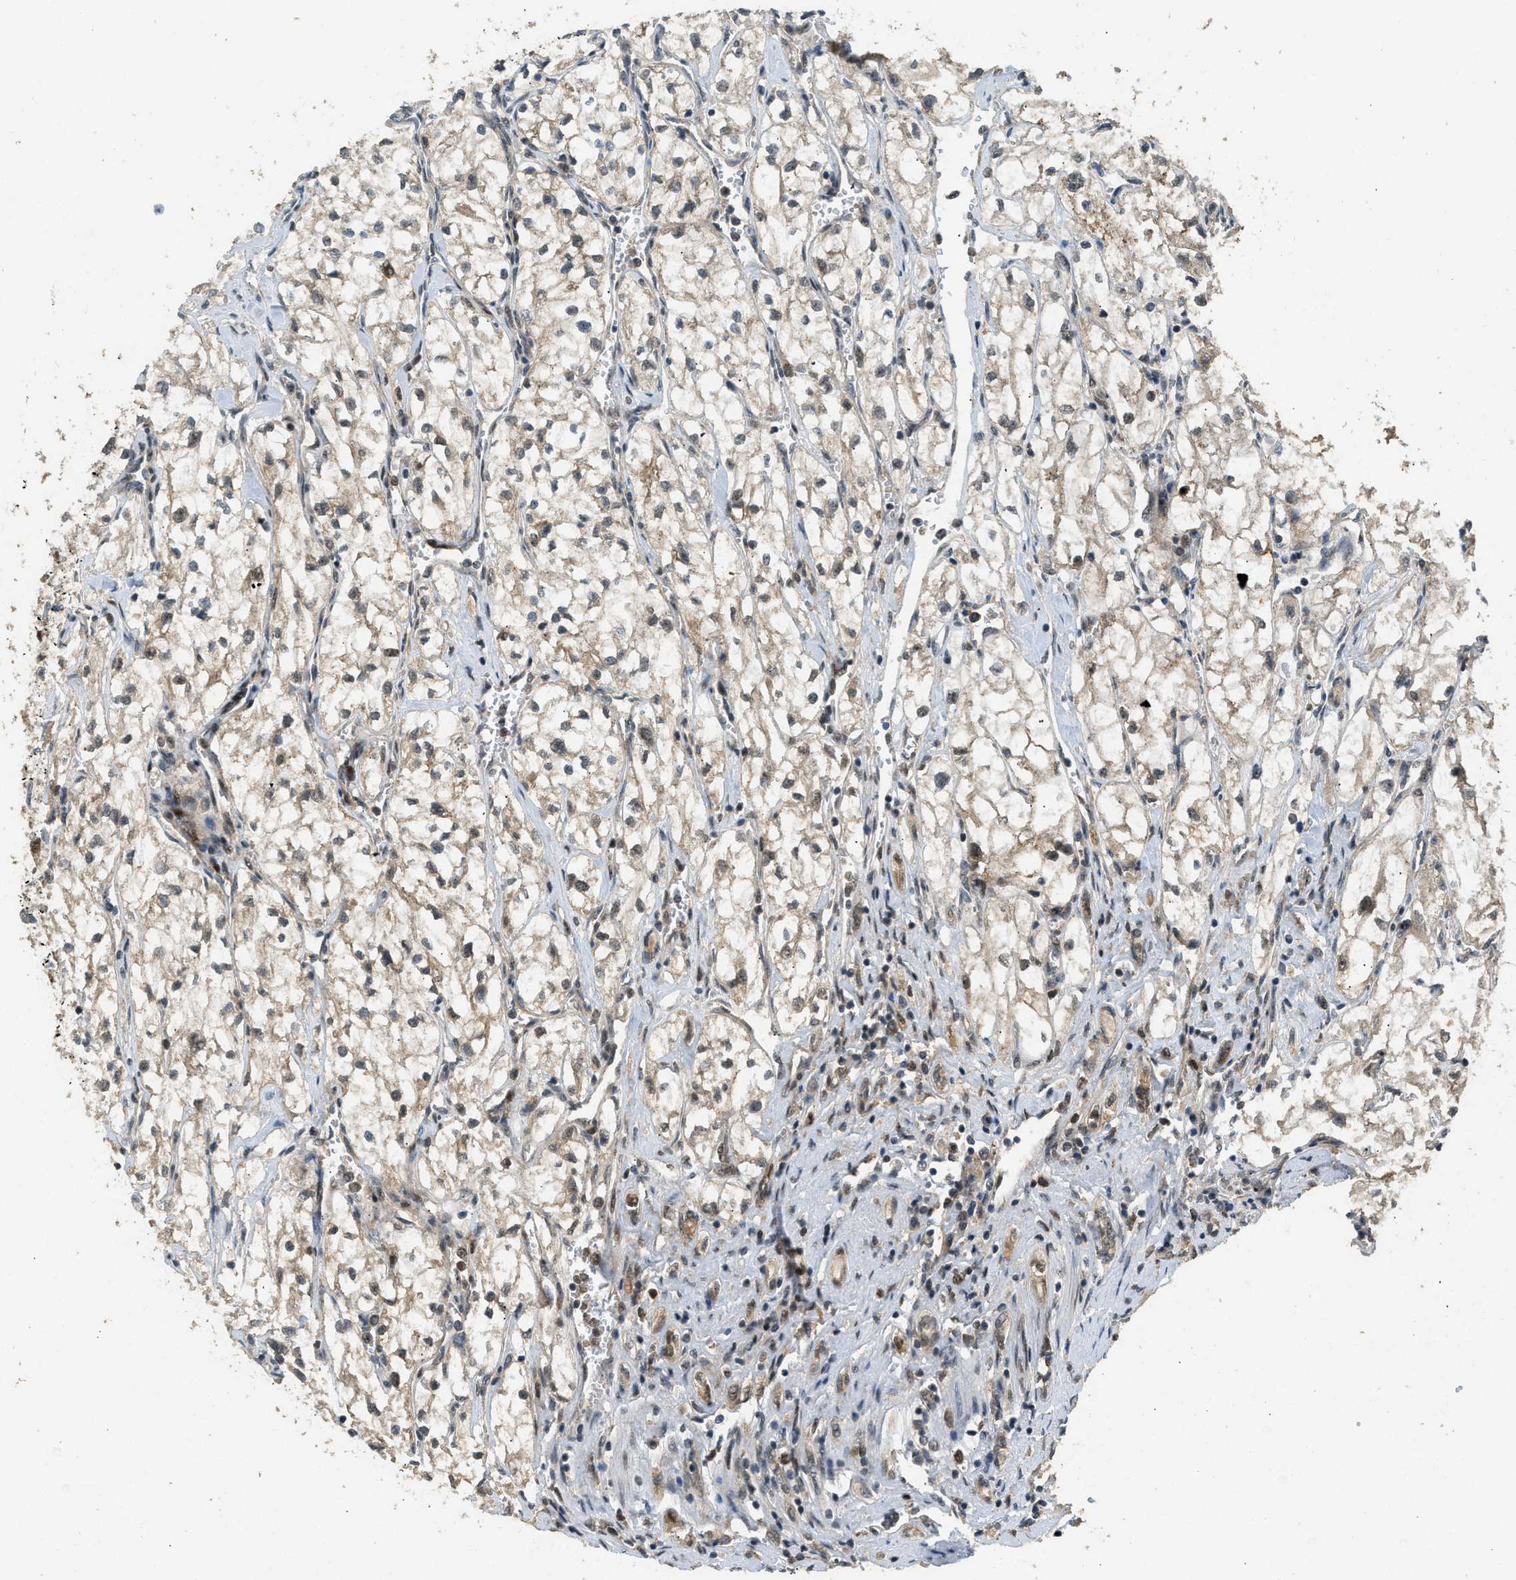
{"staining": {"intensity": "weak", "quantity": "25%-75%", "location": "cytoplasmic/membranous"}, "tissue": "renal cancer", "cell_type": "Tumor cells", "image_type": "cancer", "snomed": [{"axis": "morphology", "description": "Adenocarcinoma, NOS"}, {"axis": "topography", "description": "Kidney"}], "caption": "Human renal adenocarcinoma stained for a protein (brown) reveals weak cytoplasmic/membranous positive positivity in about 25%-75% of tumor cells.", "gene": "GET1", "patient": {"sex": "female", "age": 70}}